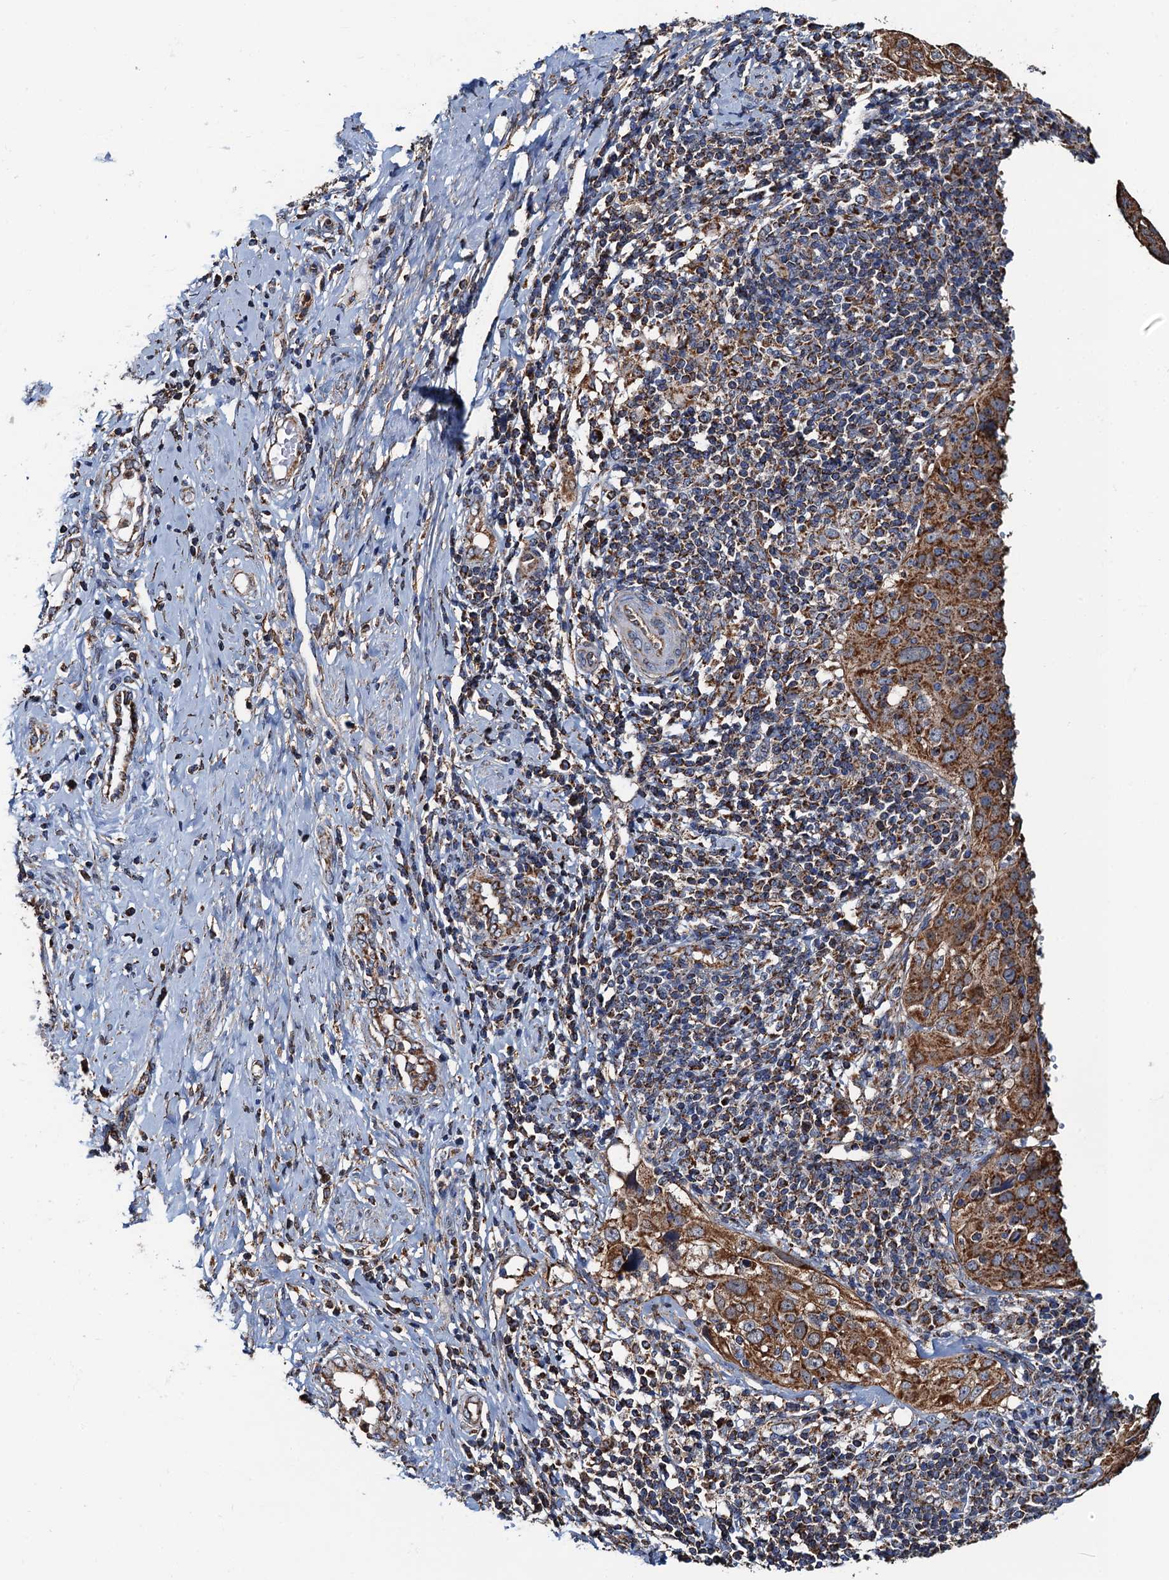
{"staining": {"intensity": "strong", "quantity": ">75%", "location": "cytoplasmic/membranous"}, "tissue": "cervical cancer", "cell_type": "Tumor cells", "image_type": "cancer", "snomed": [{"axis": "morphology", "description": "Squamous cell carcinoma, NOS"}, {"axis": "topography", "description": "Cervix"}], "caption": "This image reveals immunohistochemistry (IHC) staining of cervical cancer, with high strong cytoplasmic/membranous expression in about >75% of tumor cells.", "gene": "AAGAB", "patient": {"sex": "female", "age": 31}}